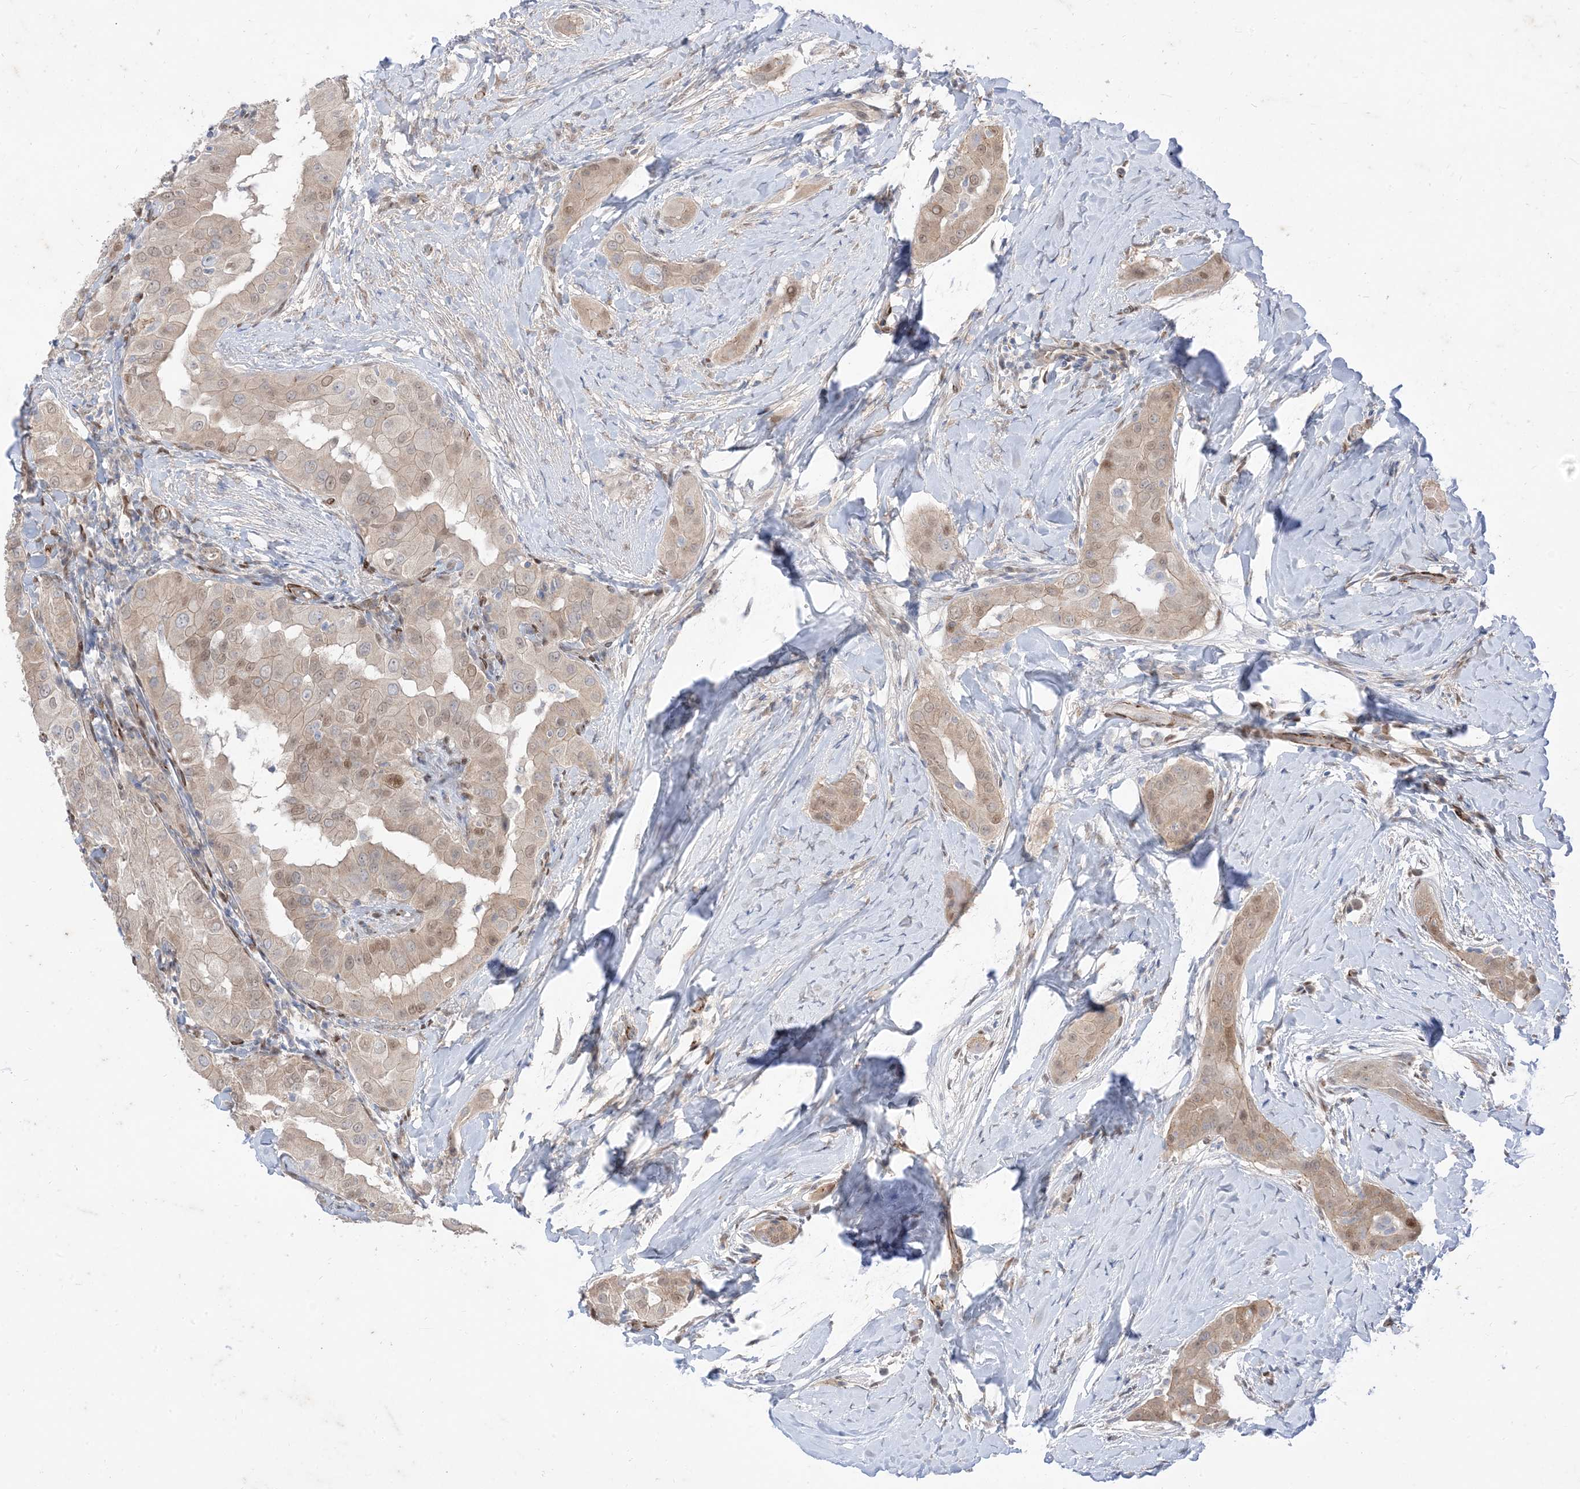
{"staining": {"intensity": "weak", "quantity": "25%-75%", "location": "cytoplasmic/membranous,nuclear"}, "tissue": "thyroid cancer", "cell_type": "Tumor cells", "image_type": "cancer", "snomed": [{"axis": "morphology", "description": "Papillary adenocarcinoma, NOS"}, {"axis": "topography", "description": "Thyroid gland"}], "caption": "IHC micrograph of neoplastic tissue: papillary adenocarcinoma (thyroid) stained using IHC displays low levels of weak protein expression localized specifically in the cytoplasmic/membranous and nuclear of tumor cells, appearing as a cytoplasmic/membranous and nuclear brown color.", "gene": "RIN1", "patient": {"sex": "male", "age": 33}}